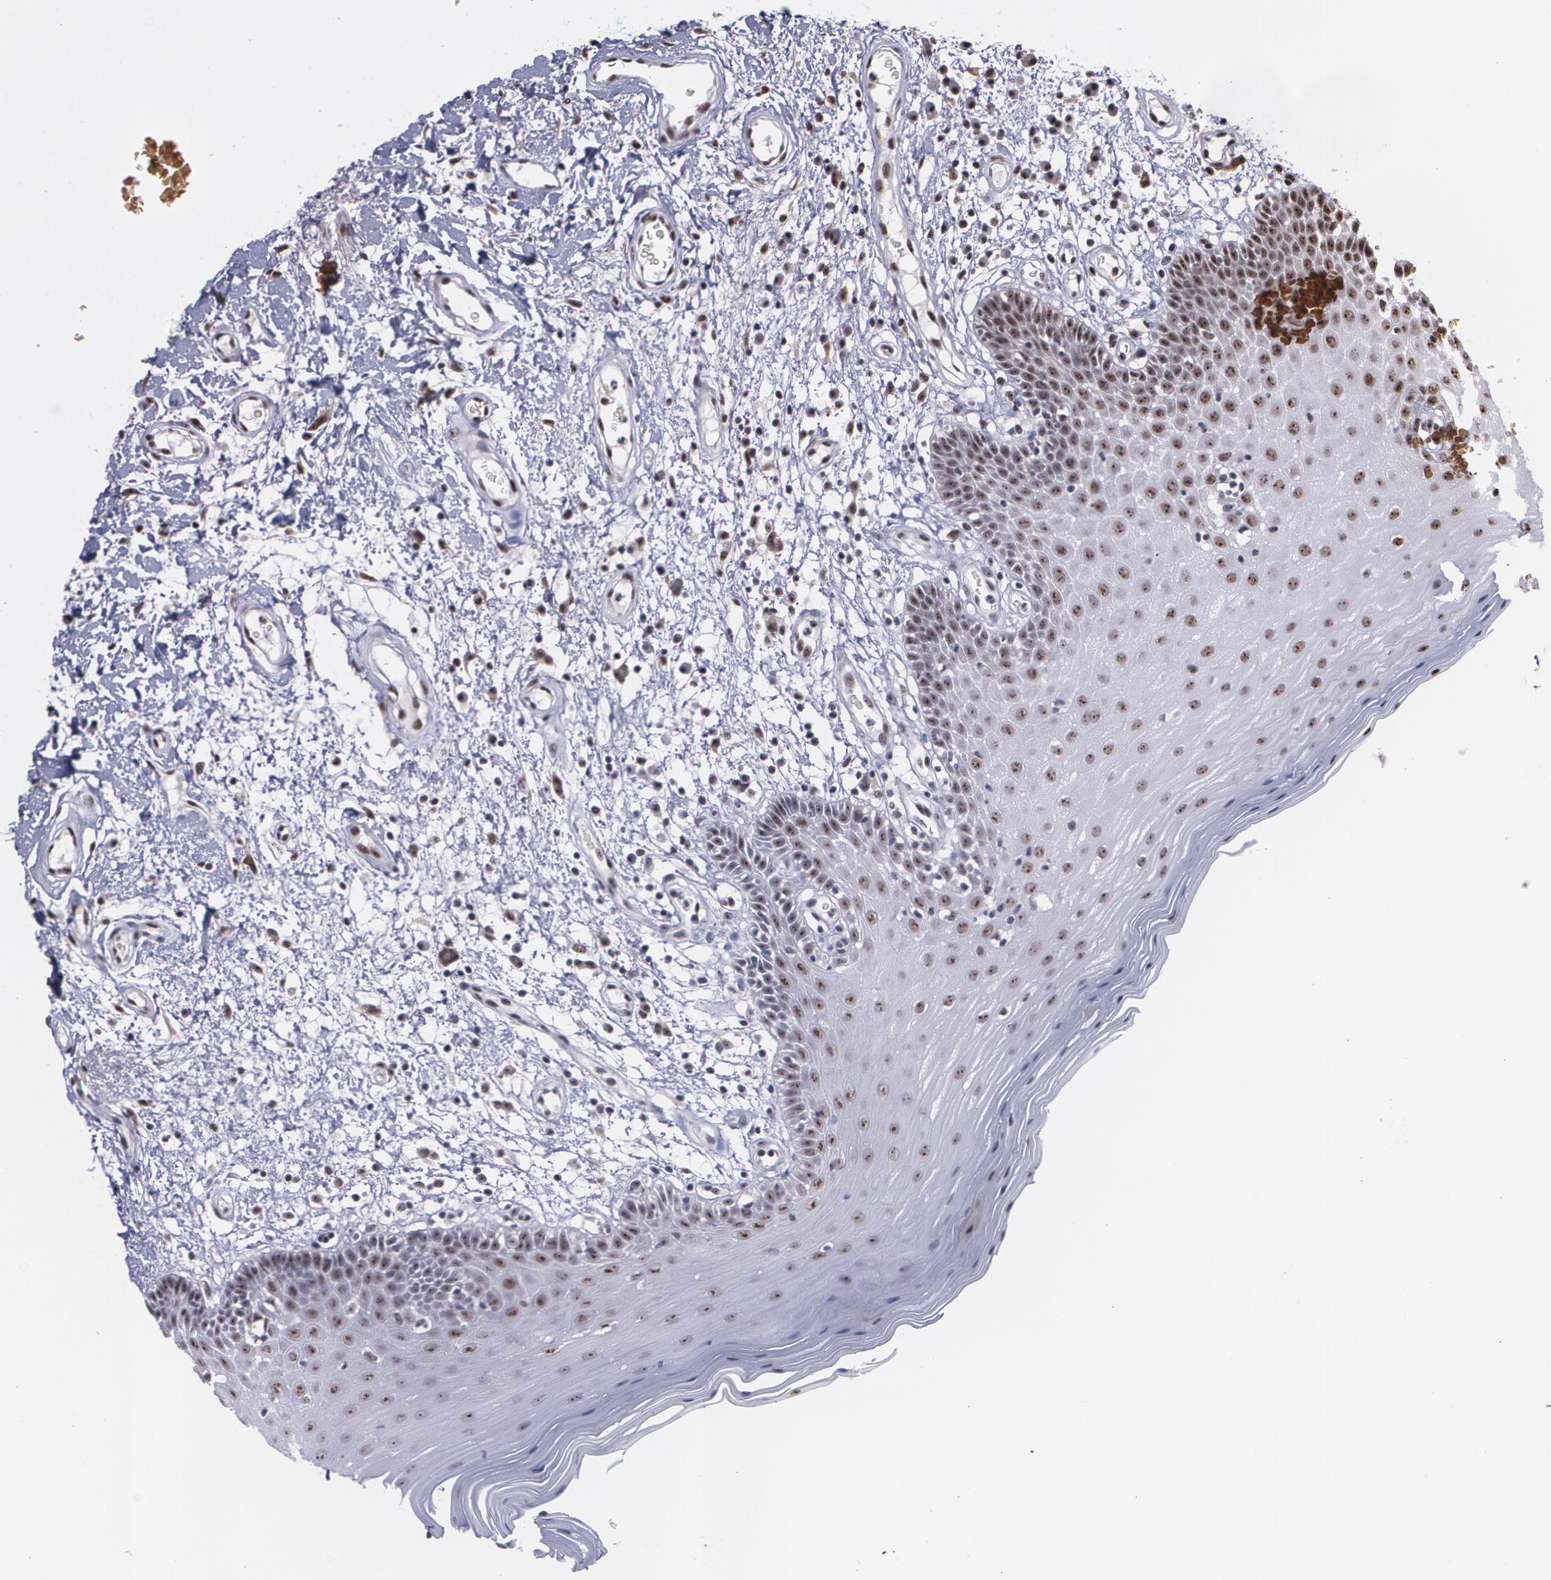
{"staining": {"intensity": "moderate", "quantity": ">75%", "location": "nuclear"}, "tissue": "oral mucosa", "cell_type": "Squamous epithelial cells", "image_type": "normal", "snomed": [{"axis": "morphology", "description": "Normal tissue, NOS"}, {"axis": "morphology", "description": "Squamous cell carcinoma, NOS"}, {"axis": "topography", "description": "Skeletal muscle"}, {"axis": "topography", "description": "Oral tissue"}, {"axis": "topography", "description": "Head-Neck"}], "caption": "About >75% of squamous epithelial cells in benign oral mucosa display moderate nuclear protein staining as visualized by brown immunohistochemical staining.", "gene": "C6orf15", "patient": {"sex": "male", "age": 71}}